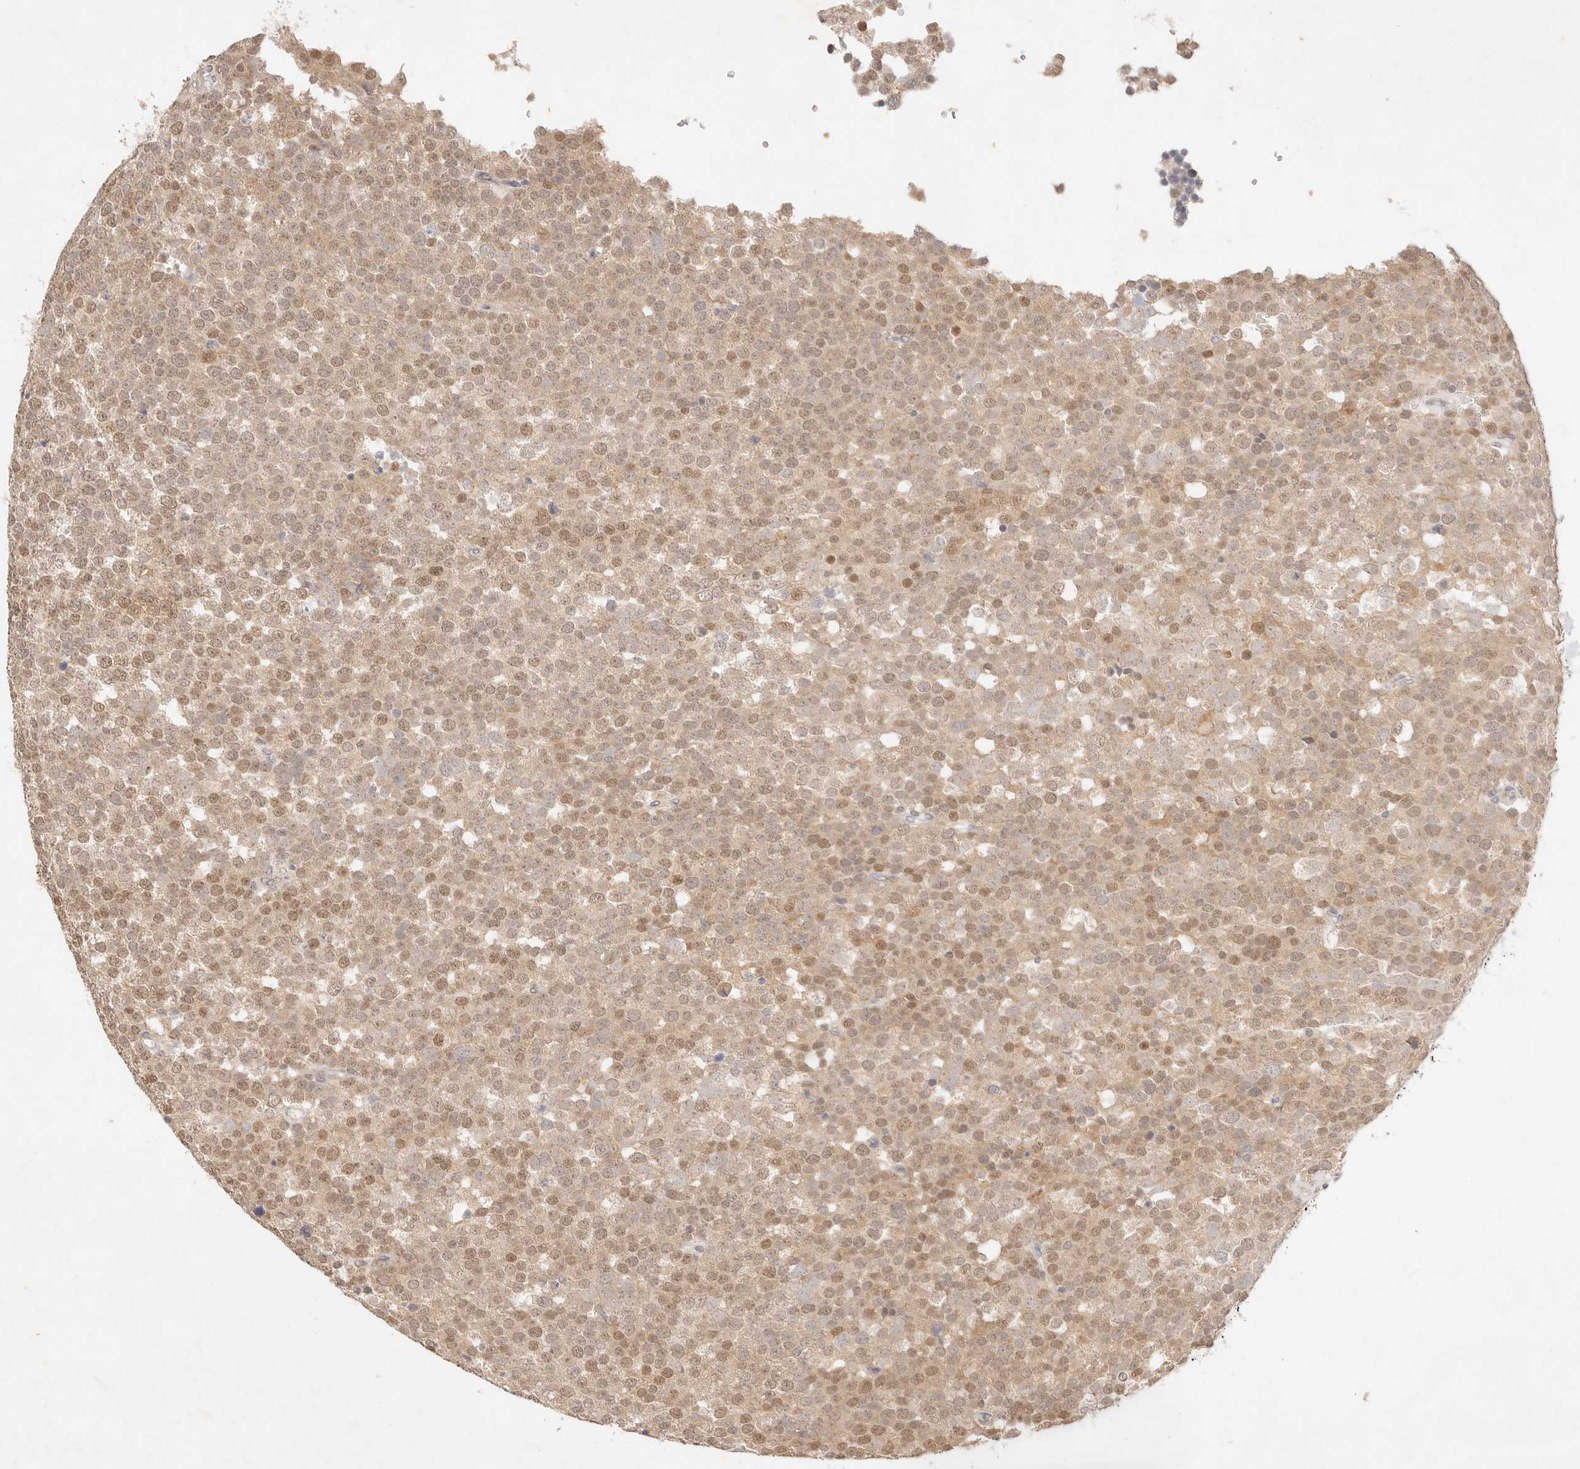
{"staining": {"intensity": "moderate", "quantity": "25%-75%", "location": "nuclear"}, "tissue": "testis cancer", "cell_type": "Tumor cells", "image_type": "cancer", "snomed": [{"axis": "morphology", "description": "Seminoma, NOS"}, {"axis": "topography", "description": "Testis"}], "caption": "DAB immunohistochemical staining of human testis cancer (seminoma) demonstrates moderate nuclear protein expression in about 25%-75% of tumor cells. (IHC, brightfield microscopy, high magnification).", "gene": "GPR156", "patient": {"sex": "male", "age": 71}}